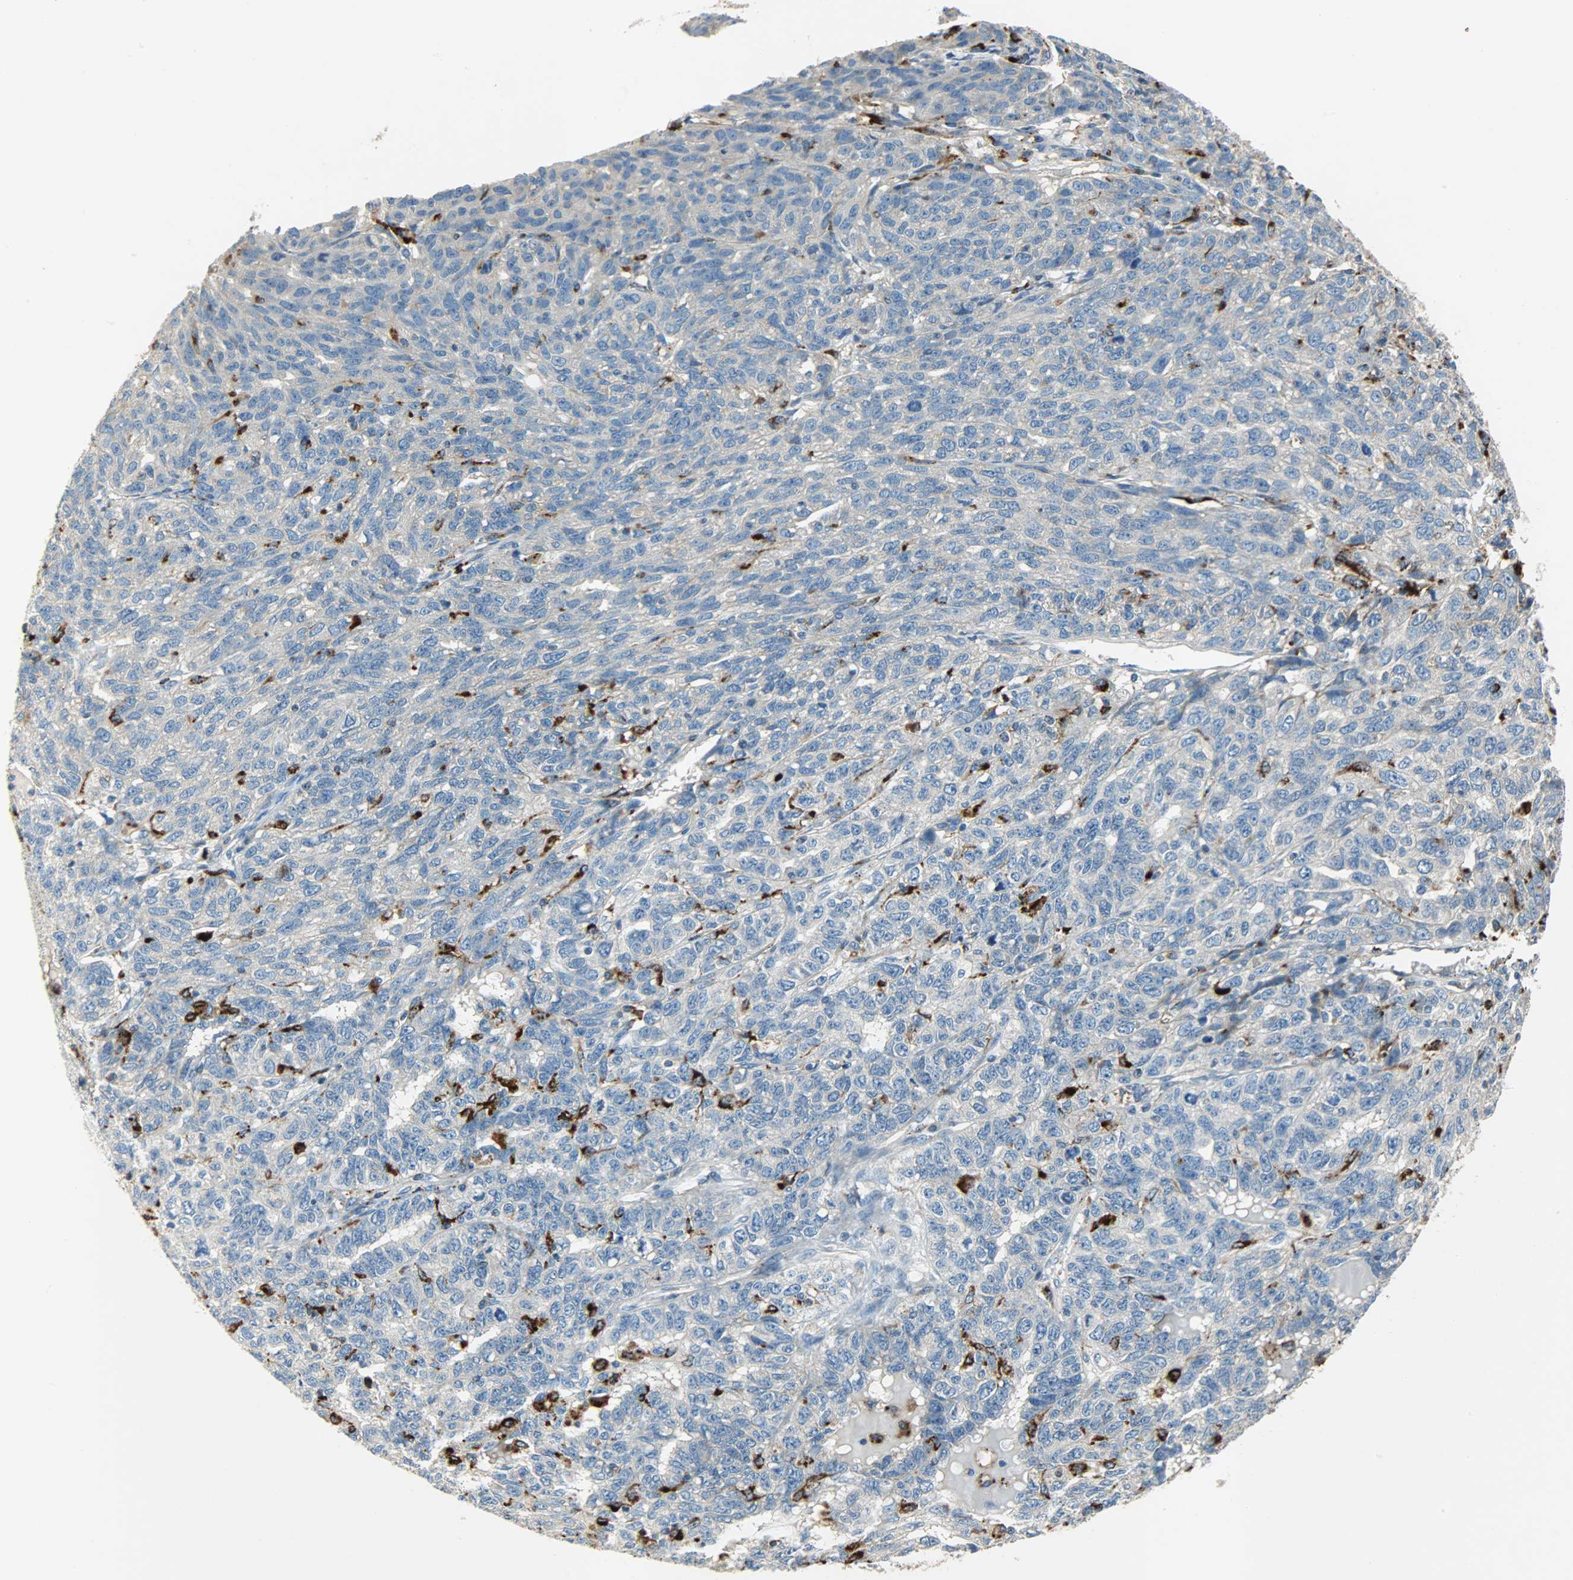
{"staining": {"intensity": "weak", "quantity": "25%-75%", "location": "cytoplasmic/membranous"}, "tissue": "ovarian cancer", "cell_type": "Tumor cells", "image_type": "cancer", "snomed": [{"axis": "morphology", "description": "Cystadenocarcinoma, serous, NOS"}, {"axis": "topography", "description": "Ovary"}], "caption": "Immunohistochemistry of human serous cystadenocarcinoma (ovarian) reveals low levels of weak cytoplasmic/membranous staining in approximately 25%-75% of tumor cells.", "gene": "ASAH1", "patient": {"sex": "female", "age": 71}}